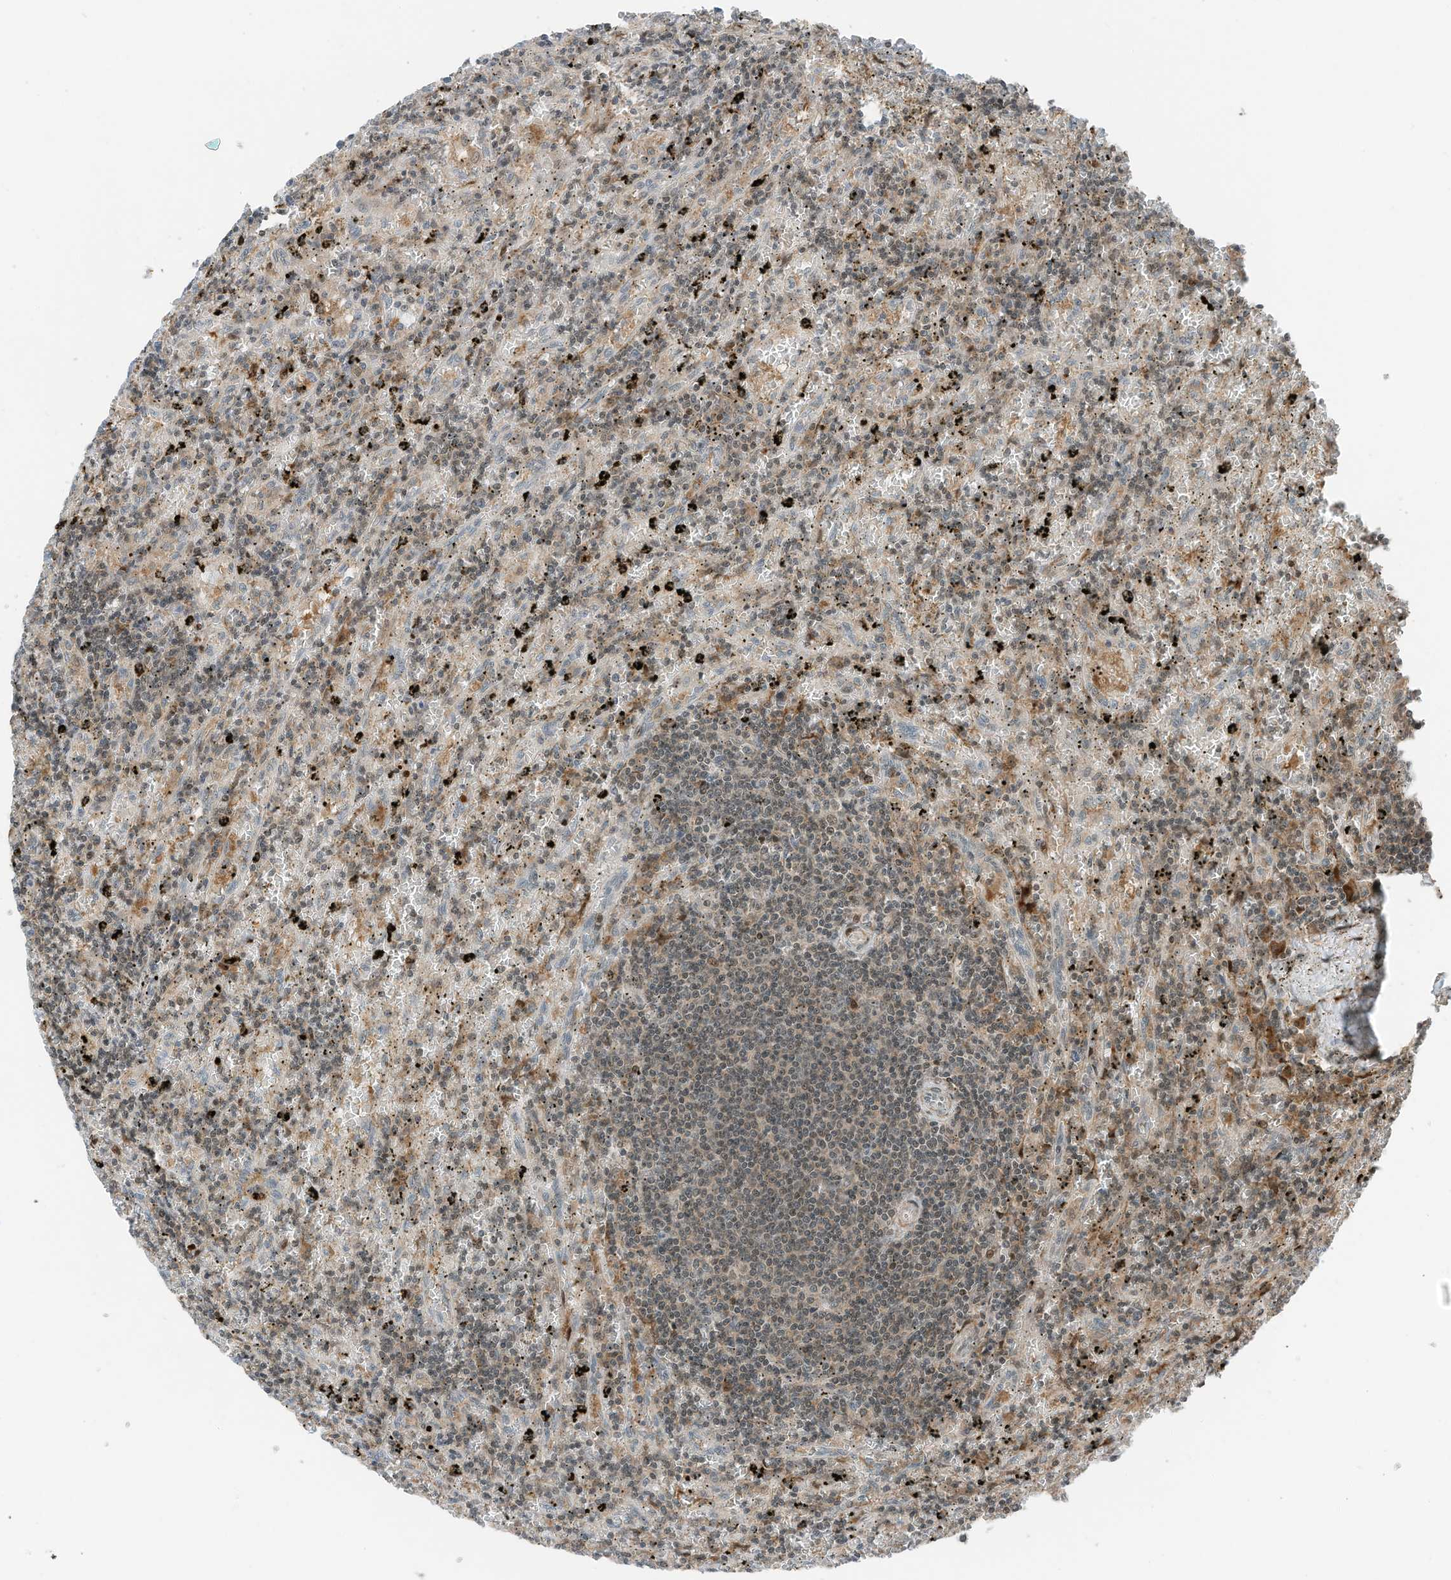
{"staining": {"intensity": "weak", "quantity": ">75%", "location": "cytoplasmic/membranous,nuclear"}, "tissue": "lymphoma", "cell_type": "Tumor cells", "image_type": "cancer", "snomed": [{"axis": "morphology", "description": "Malignant lymphoma, non-Hodgkin's type, Low grade"}, {"axis": "topography", "description": "Spleen"}], "caption": "Brown immunohistochemical staining in malignant lymphoma, non-Hodgkin's type (low-grade) reveals weak cytoplasmic/membranous and nuclear expression in about >75% of tumor cells.", "gene": "RMND1", "patient": {"sex": "male", "age": 76}}